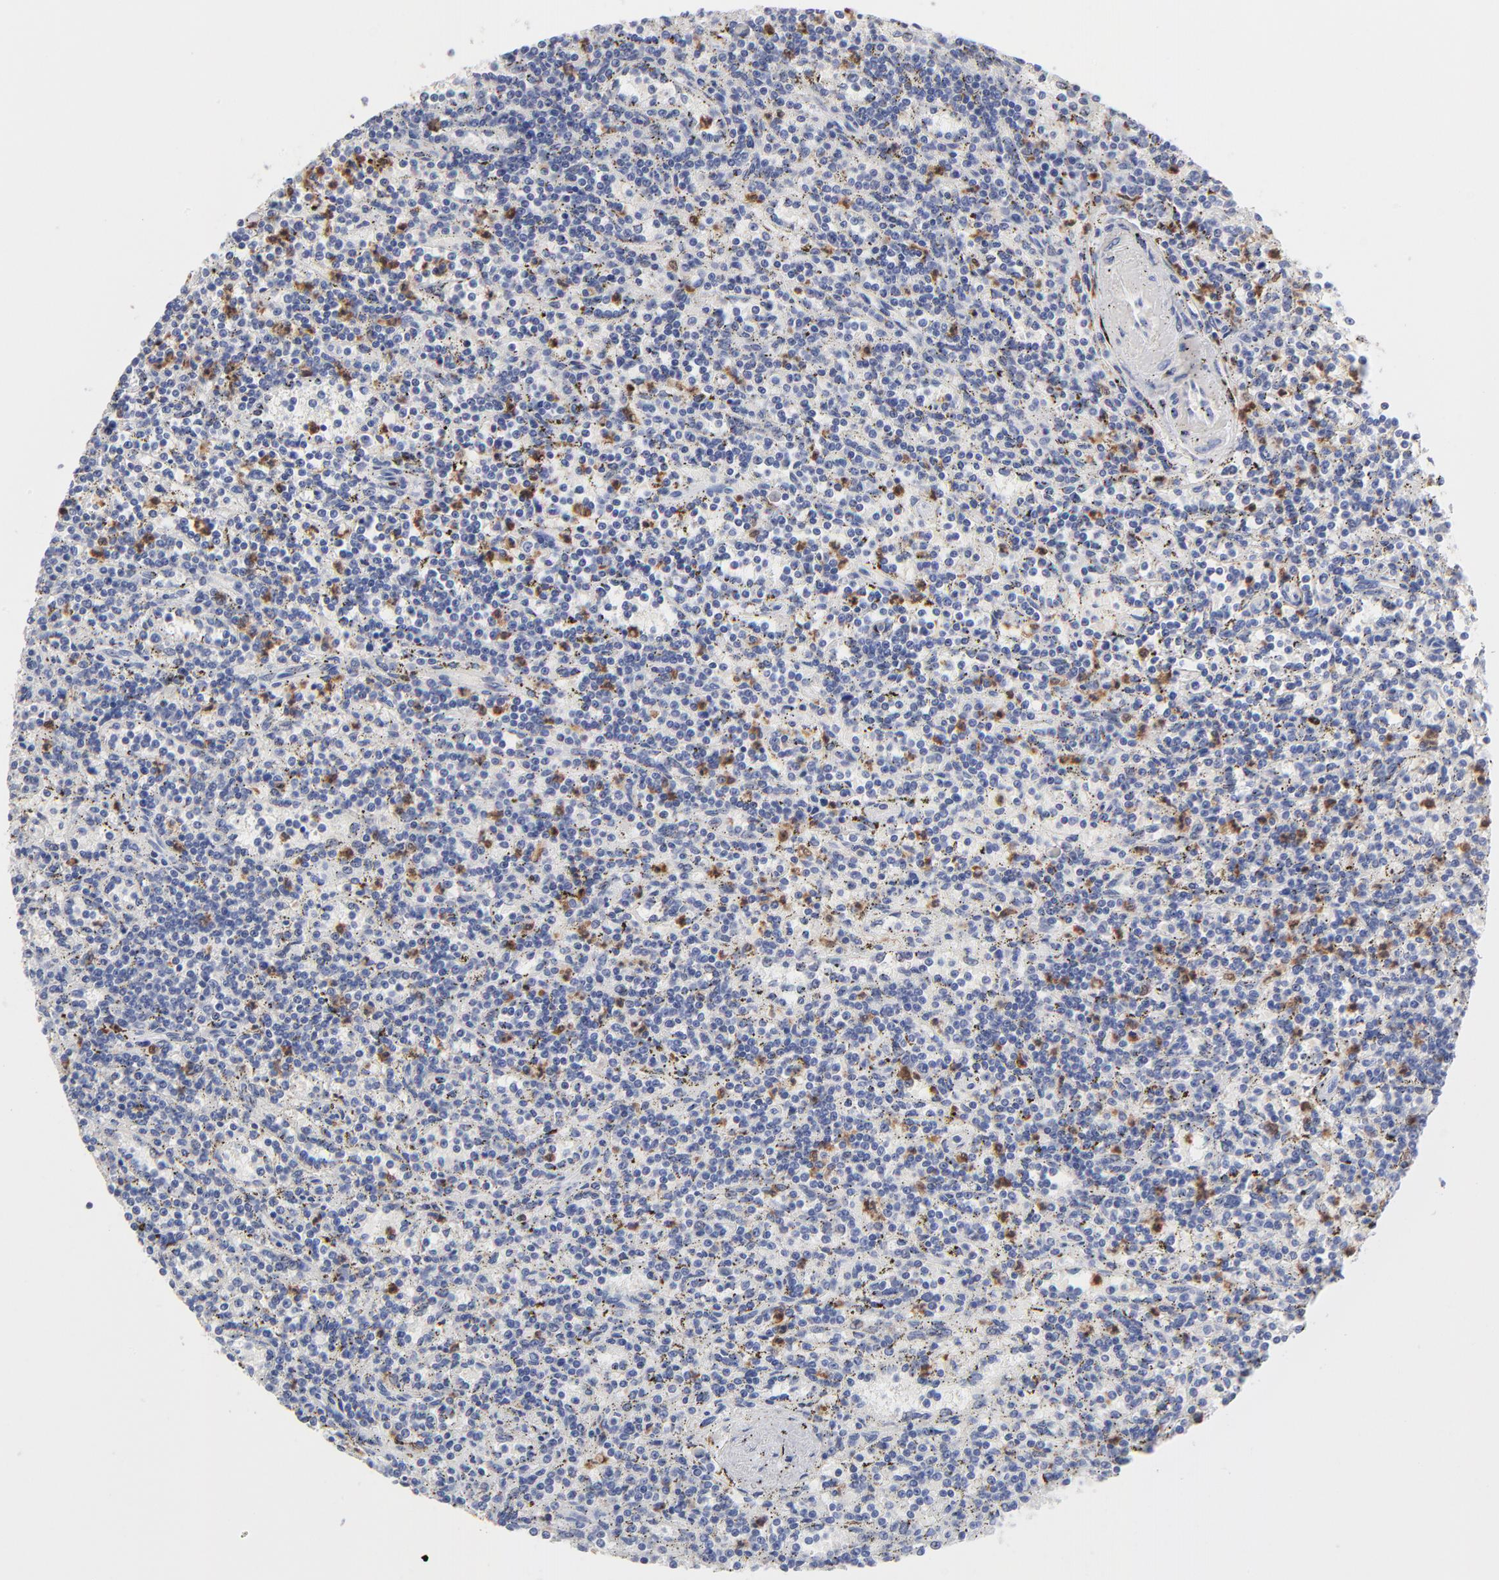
{"staining": {"intensity": "negative", "quantity": "none", "location": "none"}, "tissue": "lymphoma", "cell_type": "Tumor cells", "image_type": "cancer", "snomed": [{"axis": "morphology", "description": "Malignant lymphoma, non-Hodgkin's type, Low grade"}, {"axis": "topography", "description": "Spleen"}], "caption": "The immunohistochemistry (IHC) photomicrograph has no significant staining in tumor cells of low-grade malignant lymphoma, non-Hodgkin's type tissue.", "gene": "ARG1", "patient": {"sex": "male", "age": 73}}